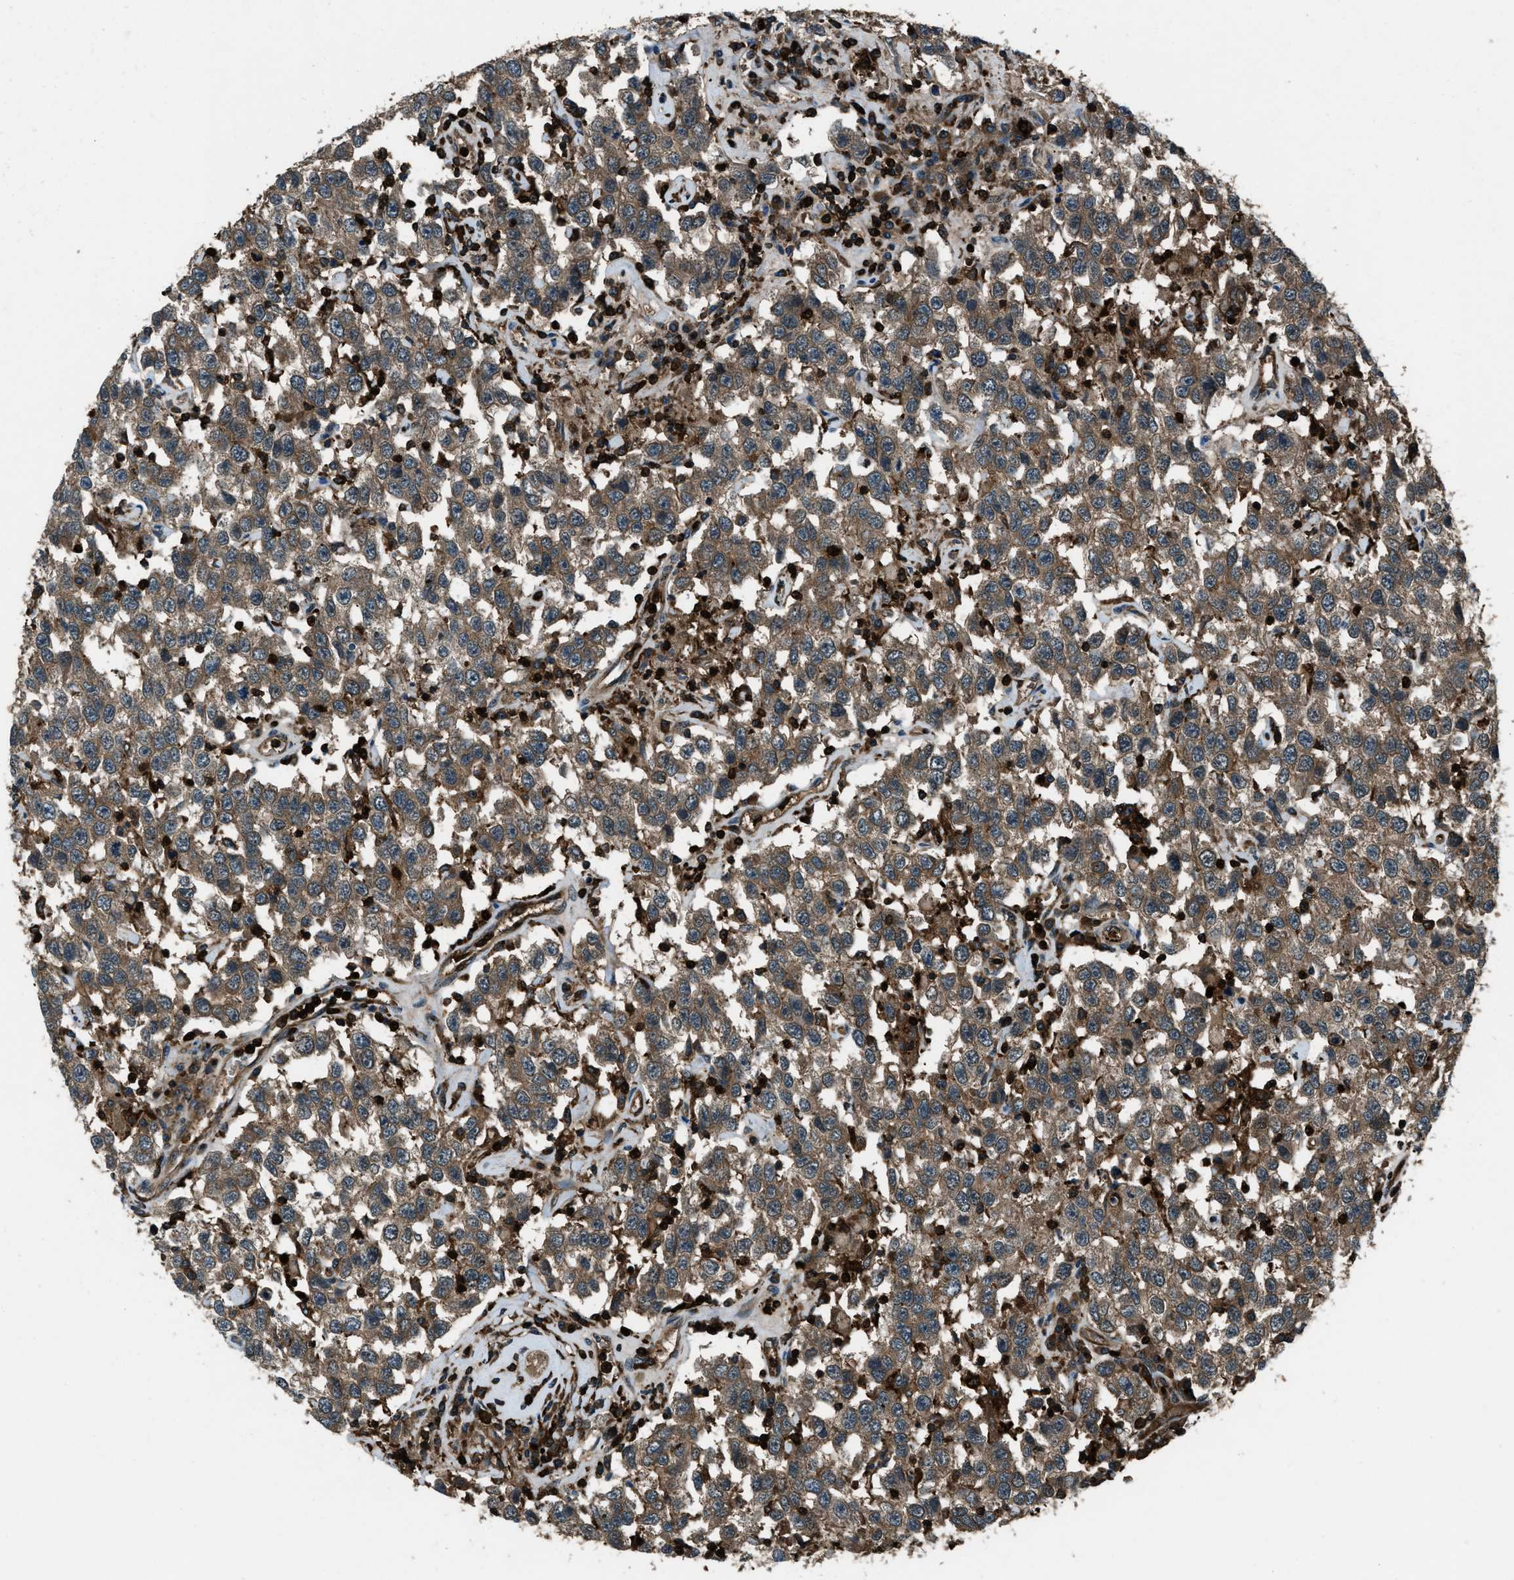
{"staining": {"intensity": "moderate", "quantity": ">75%", "location": "cytoplasmic/membranous"}, "tissue": "testis cancer", "cell_type": "Tumor cells", "image_type": "cancer", "snomed": [{"axis": "morphology", "description": "Seminoma, NOS"}, {"axis": "topography", "description": "Testis"}], "caption": "DAB (3,3'-diaminobenzidine) immunohistochemical staining of human testis seminoma displays moderate cytoplasmic/membranous protein expression in approximately >75% of tumor cells.", "gene": "SNX30", "patient": {"sex": "male", "age": 41}}